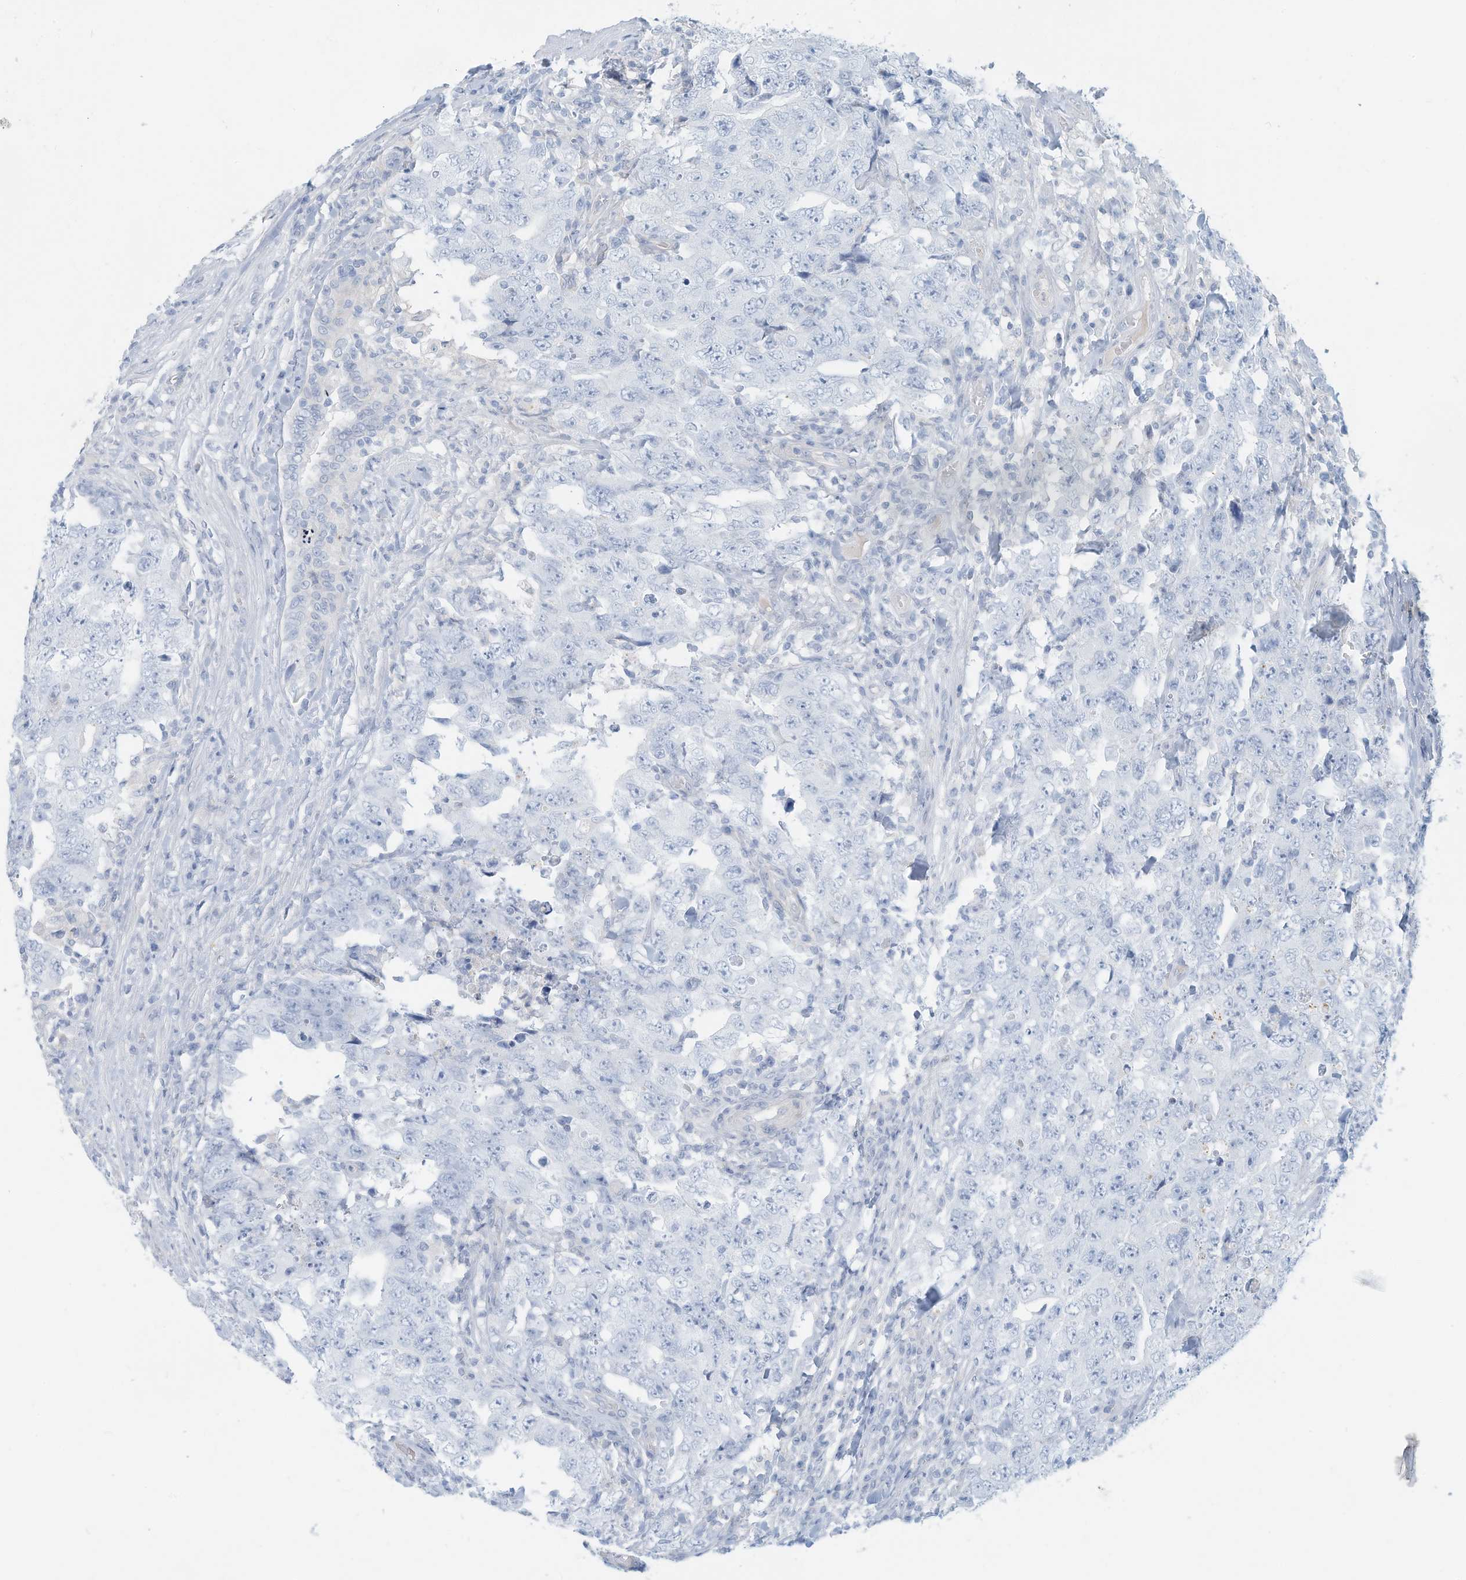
{"staining": {"intensity": "negative", "quantity": "none", "location": "none"}, "tissue": "testis cancer", "cell_type": "Tumor cells", "image_type": "cancer", "snomed": [{"axis": "morphology", "description": "Carcinoma, Embryonal, NOS"}, {"axis": "topography", "description": "Testis"}], "caption": "The image displays no significant expression in tumor cells of embryonal carcinoma (testis). The staining is performed using DAB brown chromogen with nuclei counter-stained in using hematoxylin.", "gene": "ERI2", "patient": {"sex": "male", "age": 26}}